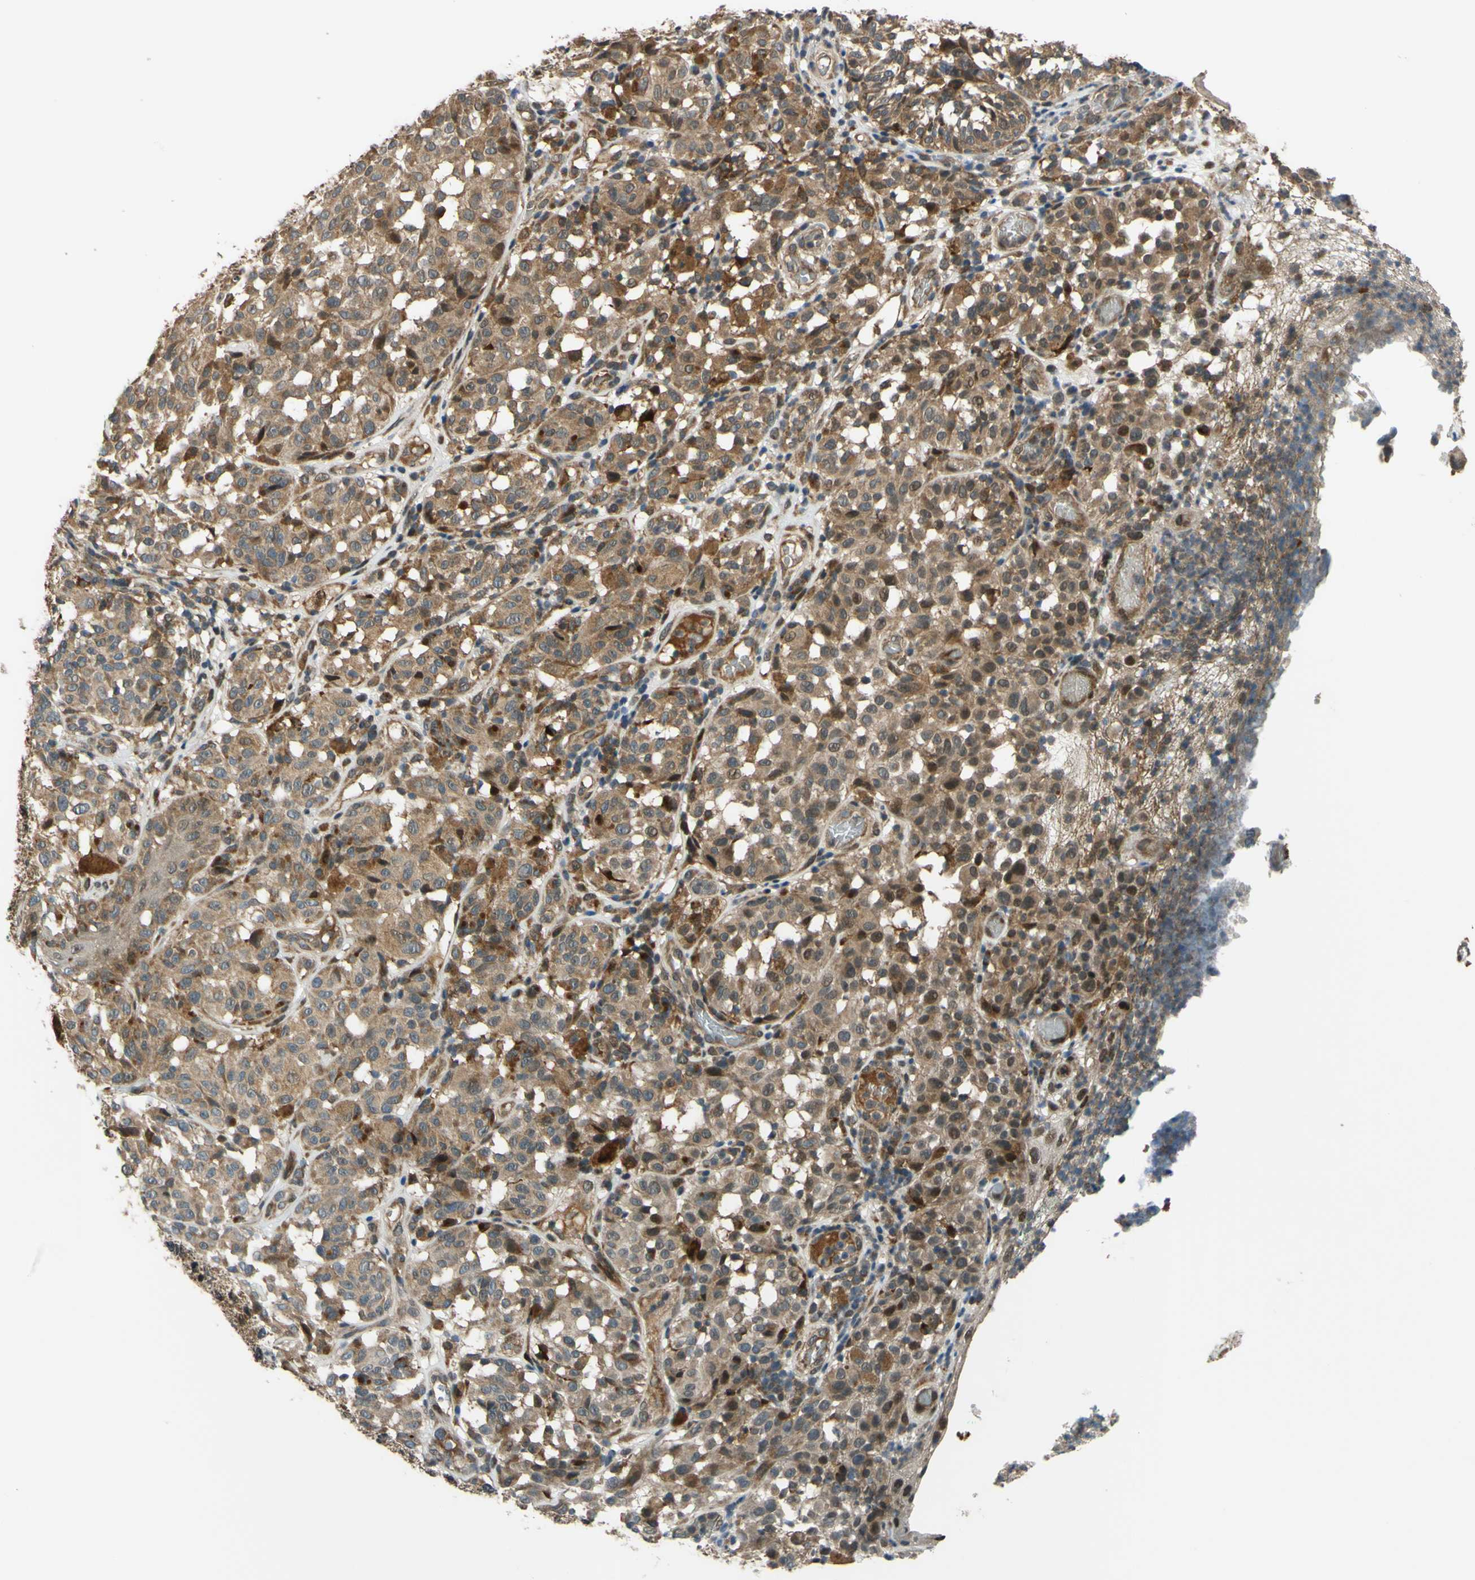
{"staining": {"intensity": "moderate", "quantity": ">75%", "location": "cytoplasmic/membranous"}, "tissue": "melanoma", "cell_type": "Tumor cells", "image_type": "cancer", "snomed": [{"axis": "morphology", "description": "Malignant melanoma, NOS"}, {"axis": "topography", "description": "Skin"}], "caption": "Melanoma stained for a protein (brown) displays moderate cytoplasmic/membranous positive expression in approximately >75% of tumor cells.", "gene": "ABCC8", "patient": {"sex": "female", "age": 46}}